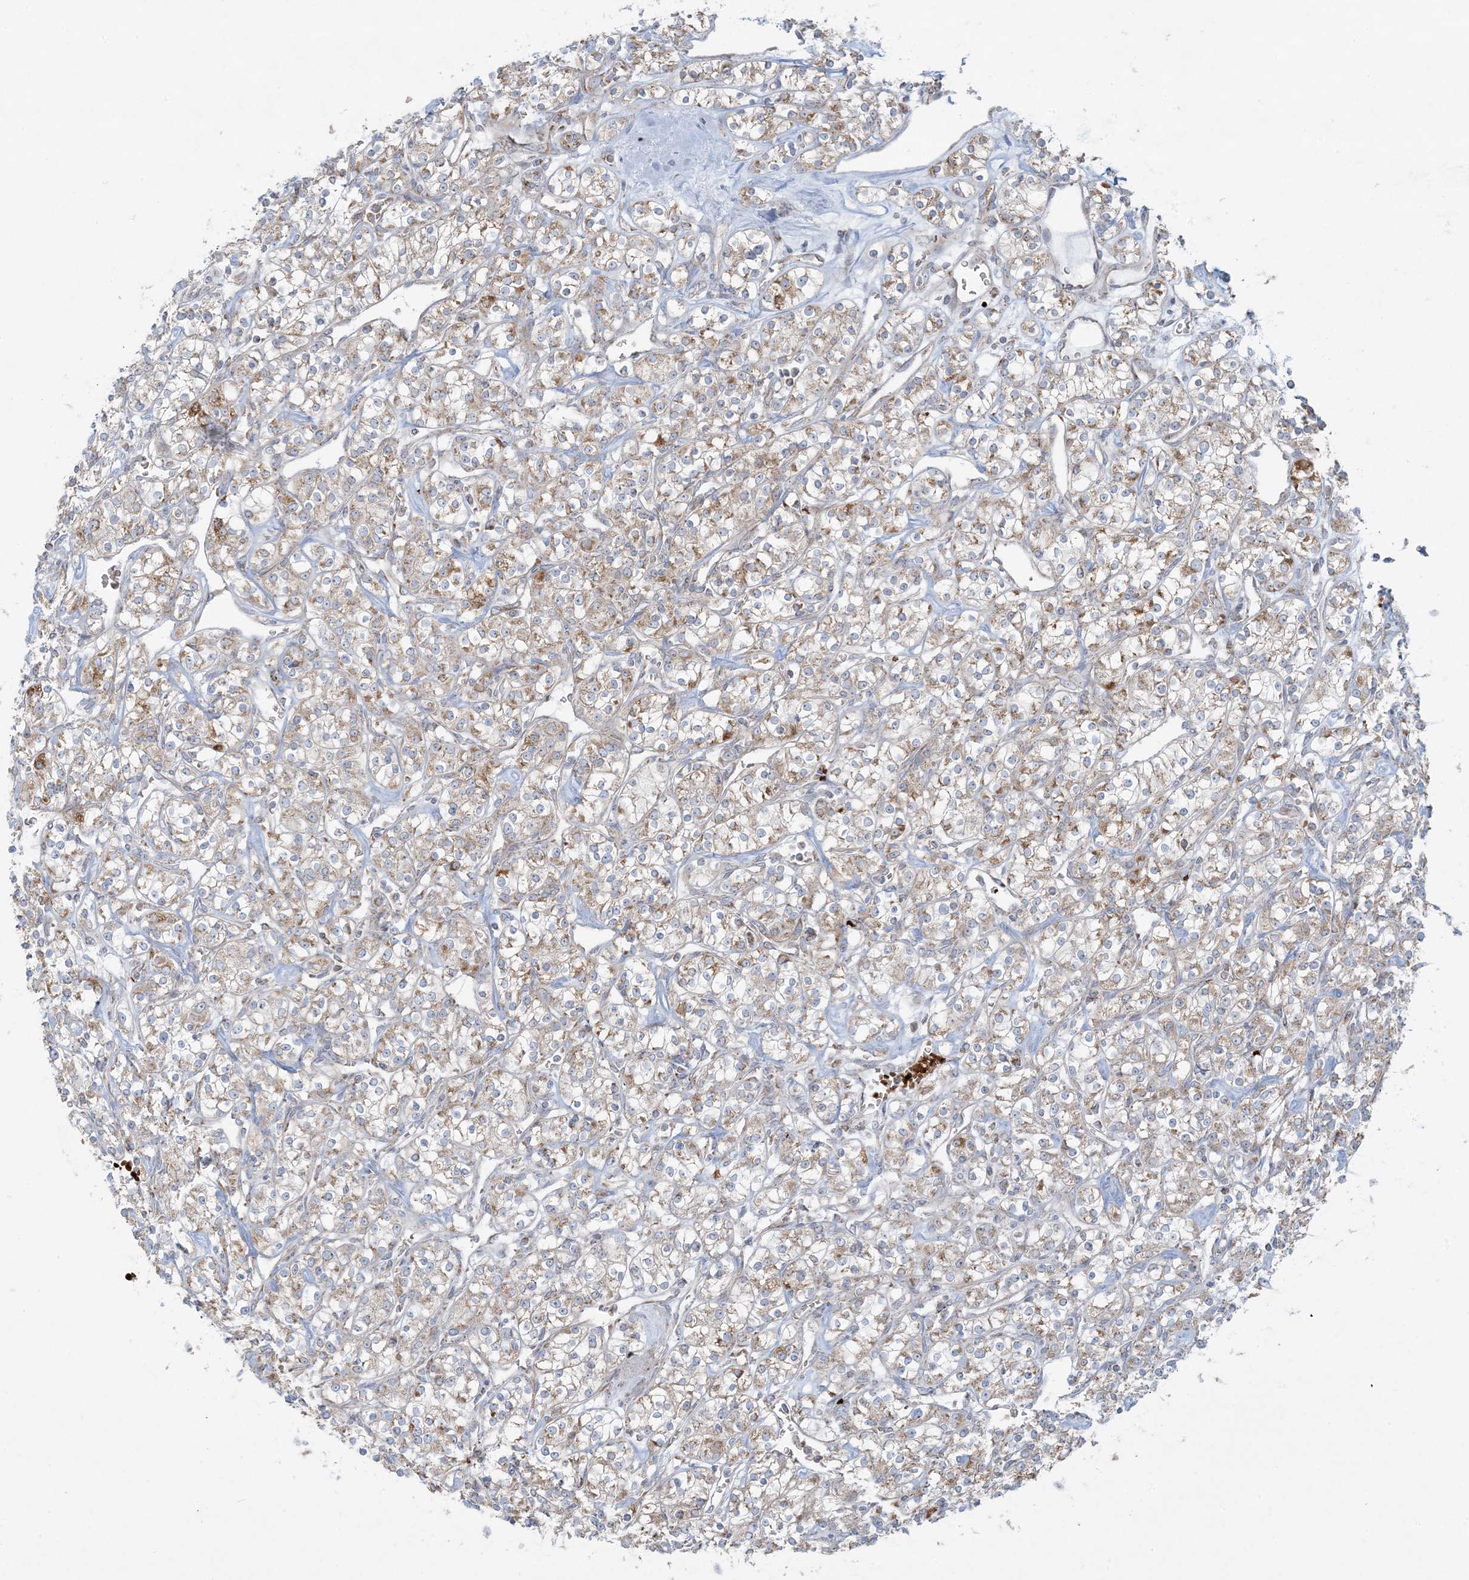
{"staining": {"intensity": "weak", "quantity": "25%-75%", "location": "cytoplasmic/membranous"}, "tissue": "renal cancer", "cell_type": "Tumor cells", "image_type": "cancer", "snomed": [{"axis": "morphology", "description": "Adenocarcinoma, NOS"}, {"axis": "topography", "description": "Kidney"}], "caption": "Immunohistochemistry (IHC) micrograph of neoplastic tissue: human renal adenocarcinoma stained using immunohistochemistry reveals low levels of weak protein expression localized specifically in the cytoplasmic/membranous of tumor cells, appearing as a cytoplasmic/membranous brown color.", "gene": "PIK3R4", "patient": {"sex": "male", "age": 77}}